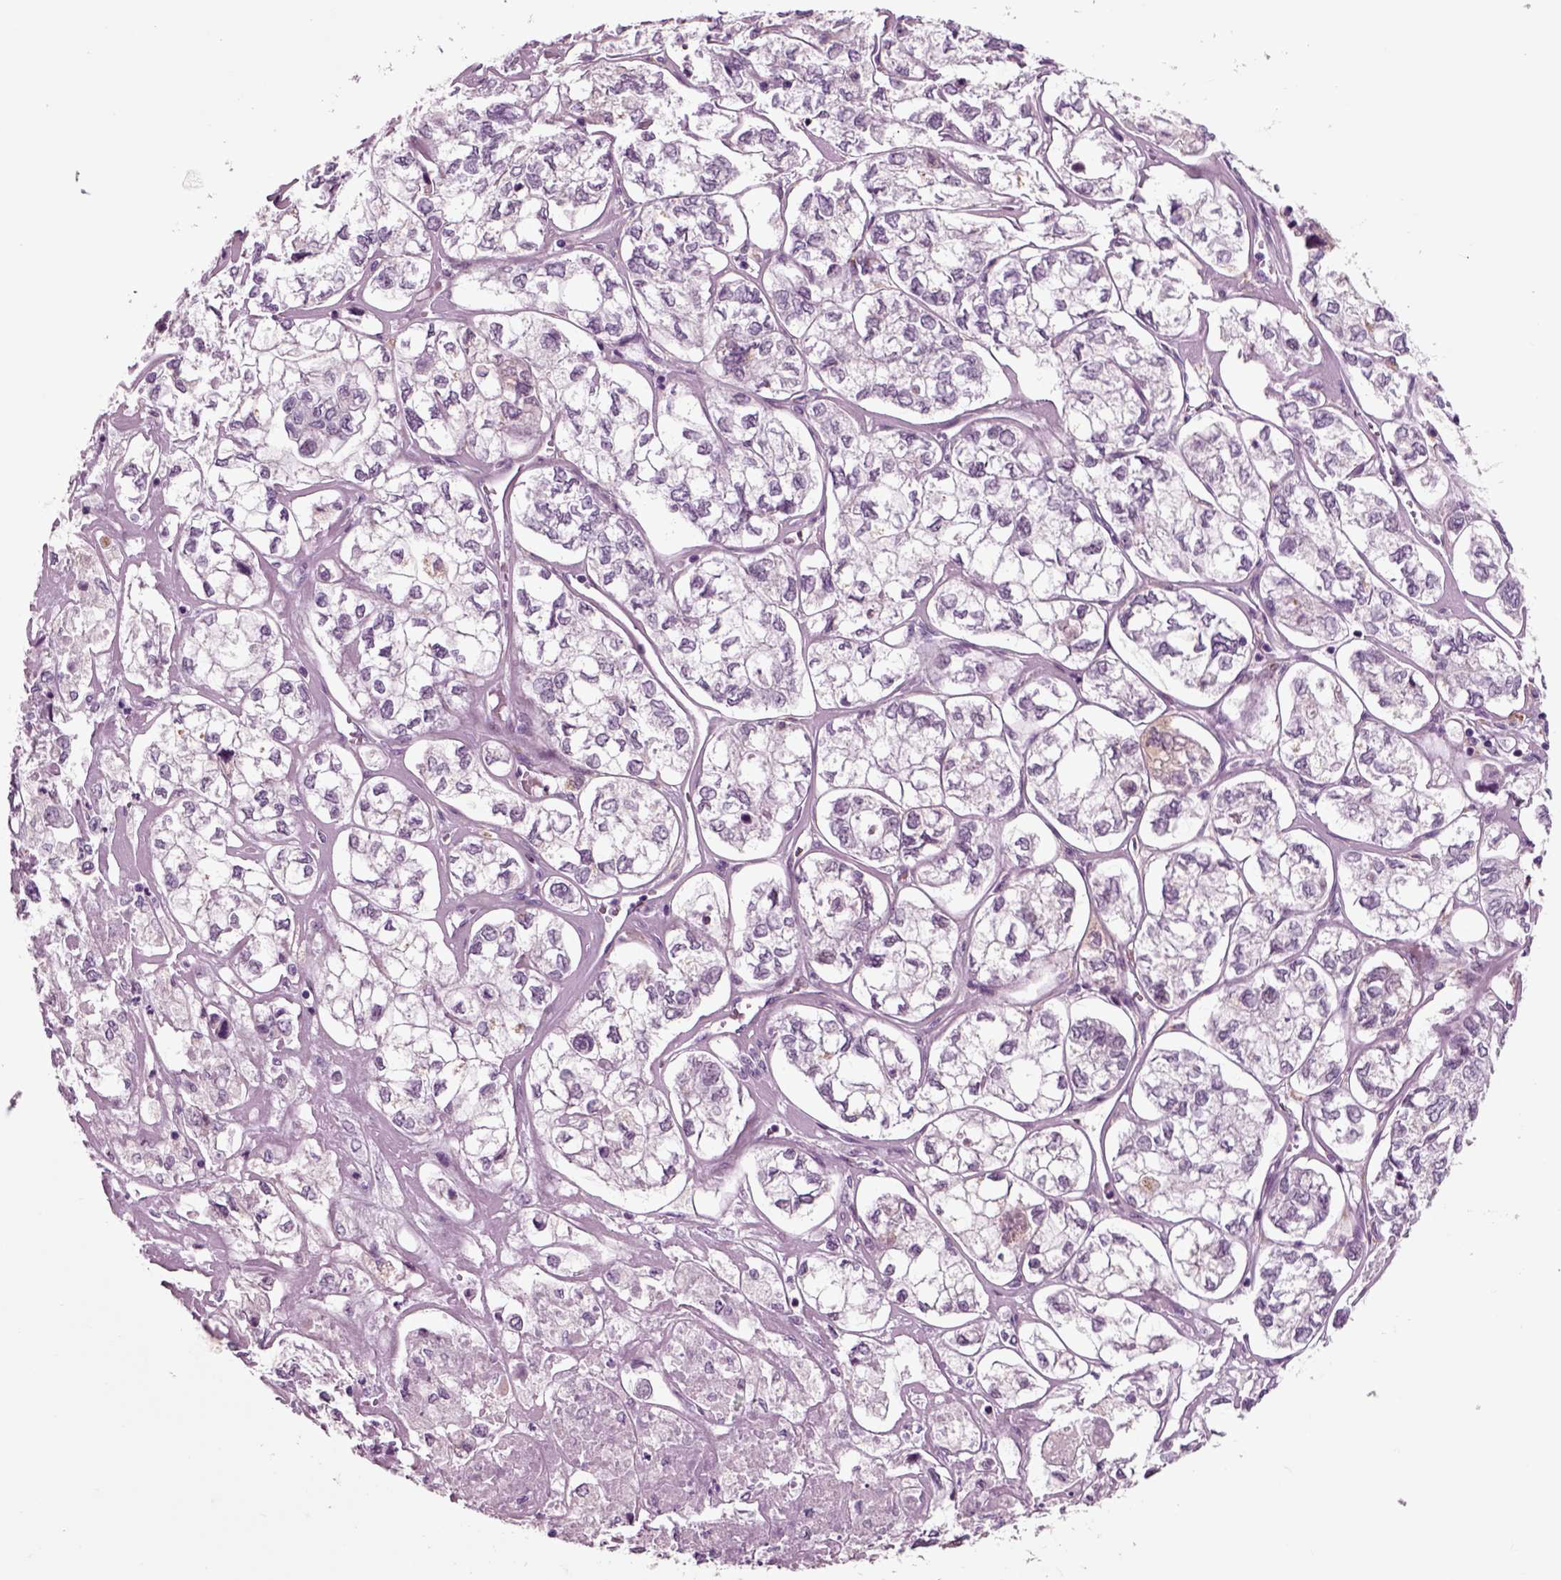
{"staining": {"intensity": "negative", "quantity": "none", "location": "none"}, "tissue": "ovarian cancer", "cell_type": "Tumor cells", "image_type": "cancer", "snomed": [{"axis": "morphology", "description": "Carcinoma, endometroid"}, {"axis": "topography", "description": "Ovary"}], "caption": "Immunohistochemistry (IHC) micrograph of neoplastic tissue: human ovarian cancer stained with DAB displays no significant protein positivity in tumor cells. (DAB (3,3'-diaminobenzidine) immunohistochemistry, high magnification).", "gene": "CHGB", "patient": {"sex": "female", "age": 64}}